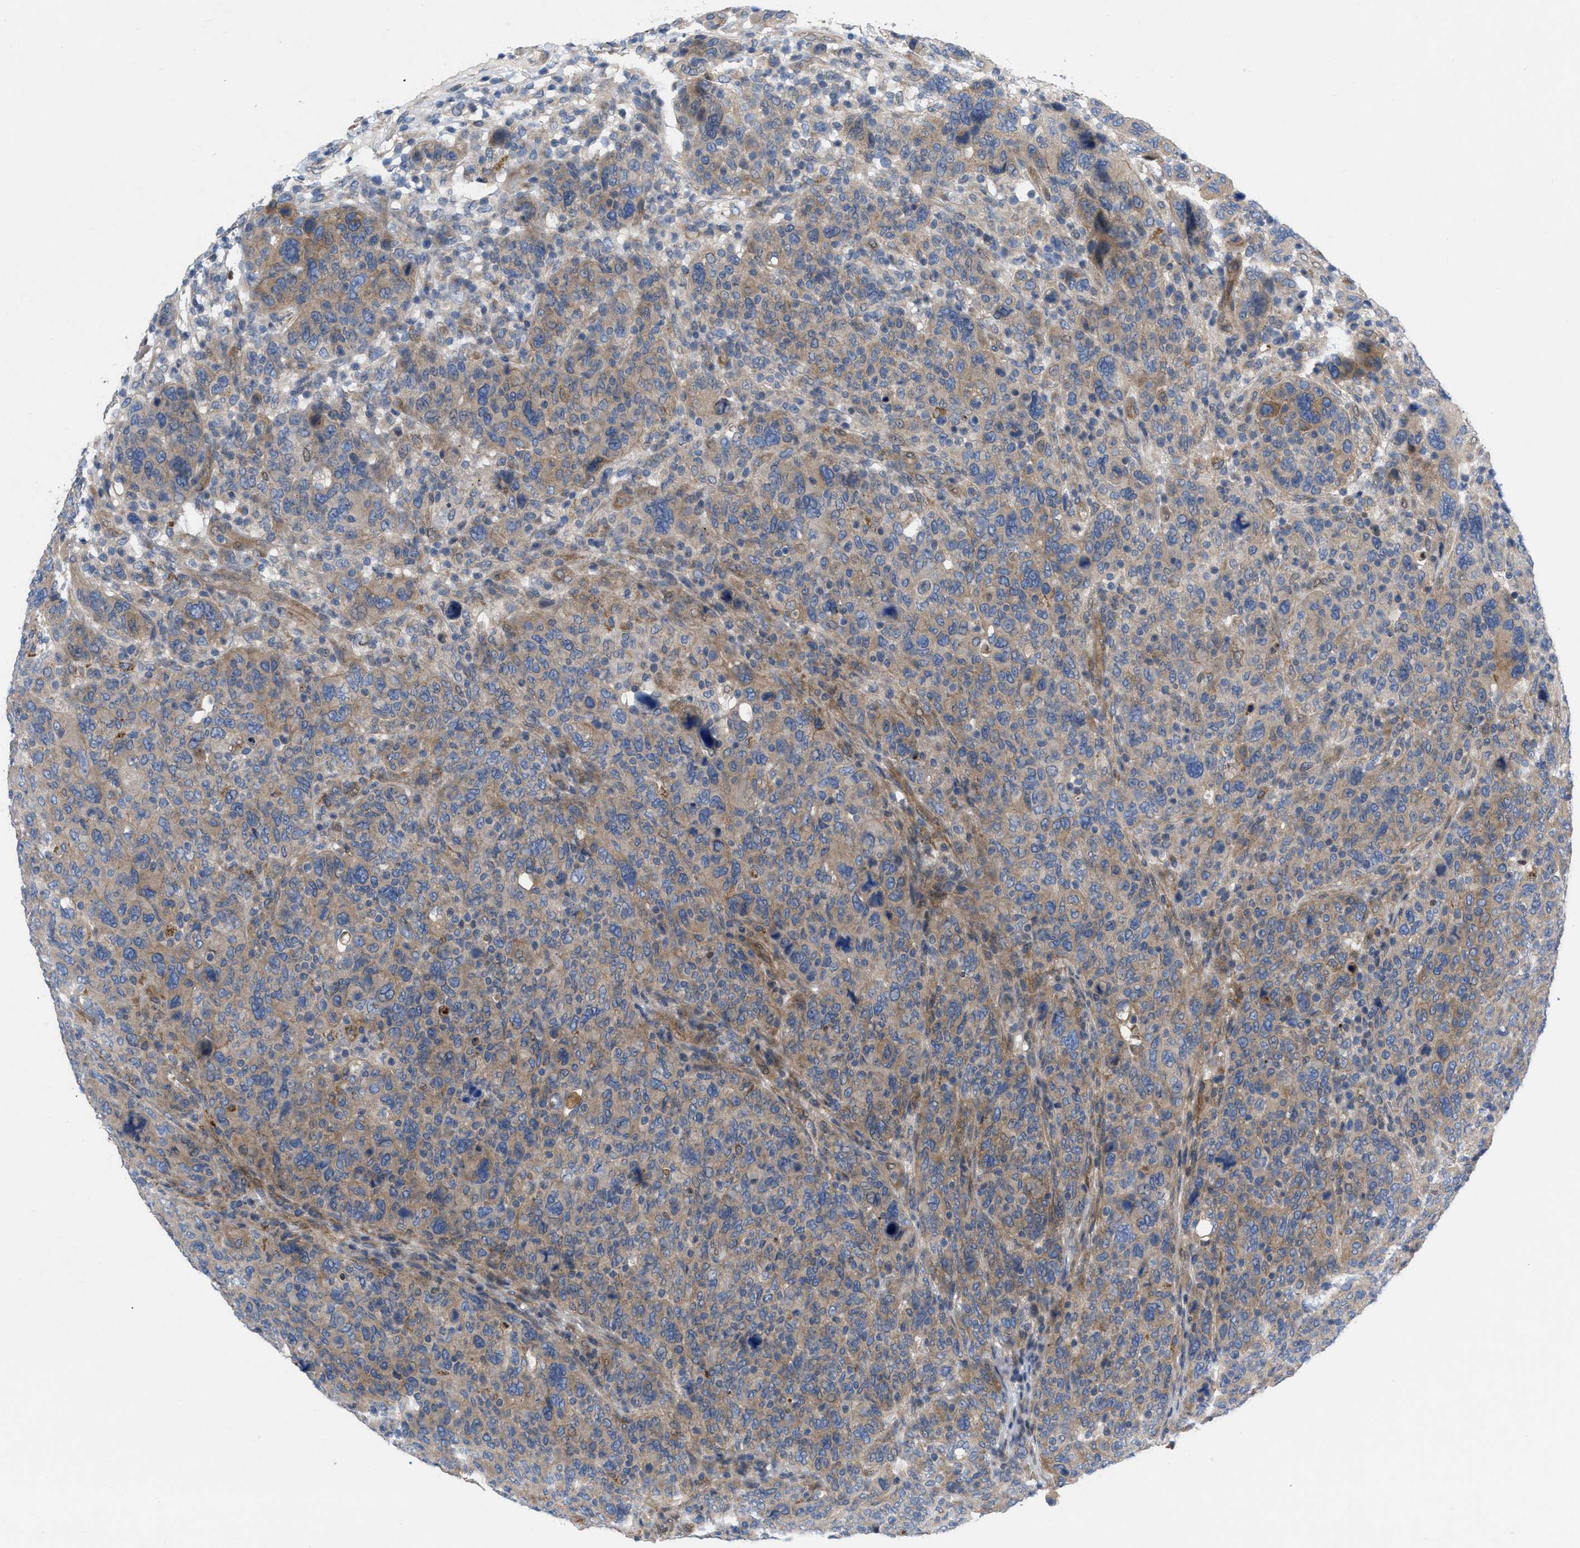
{"staining": {"intensity": "moderate", "quantity": "25%-75%", "location": "cytoplasmic/membranous"}, "tissue": "breast cancer", "cell_type": "Tumor cells", "image_type": "cancer", "snomed": [{"axis": "morphology", "description": "Duct carcinoma"}, {"axis": "topography", "description": "Breast"}], "caption": "Immunohistochemical staining of human breast cancer (invasive ductal carcinoma) reveals medium levels of moderate cytoplasmic/membranous positivity in about 25%-75% of tumor cells.", "gene": "NDEL1", "patient": {"sex": "female", "age": 37}}